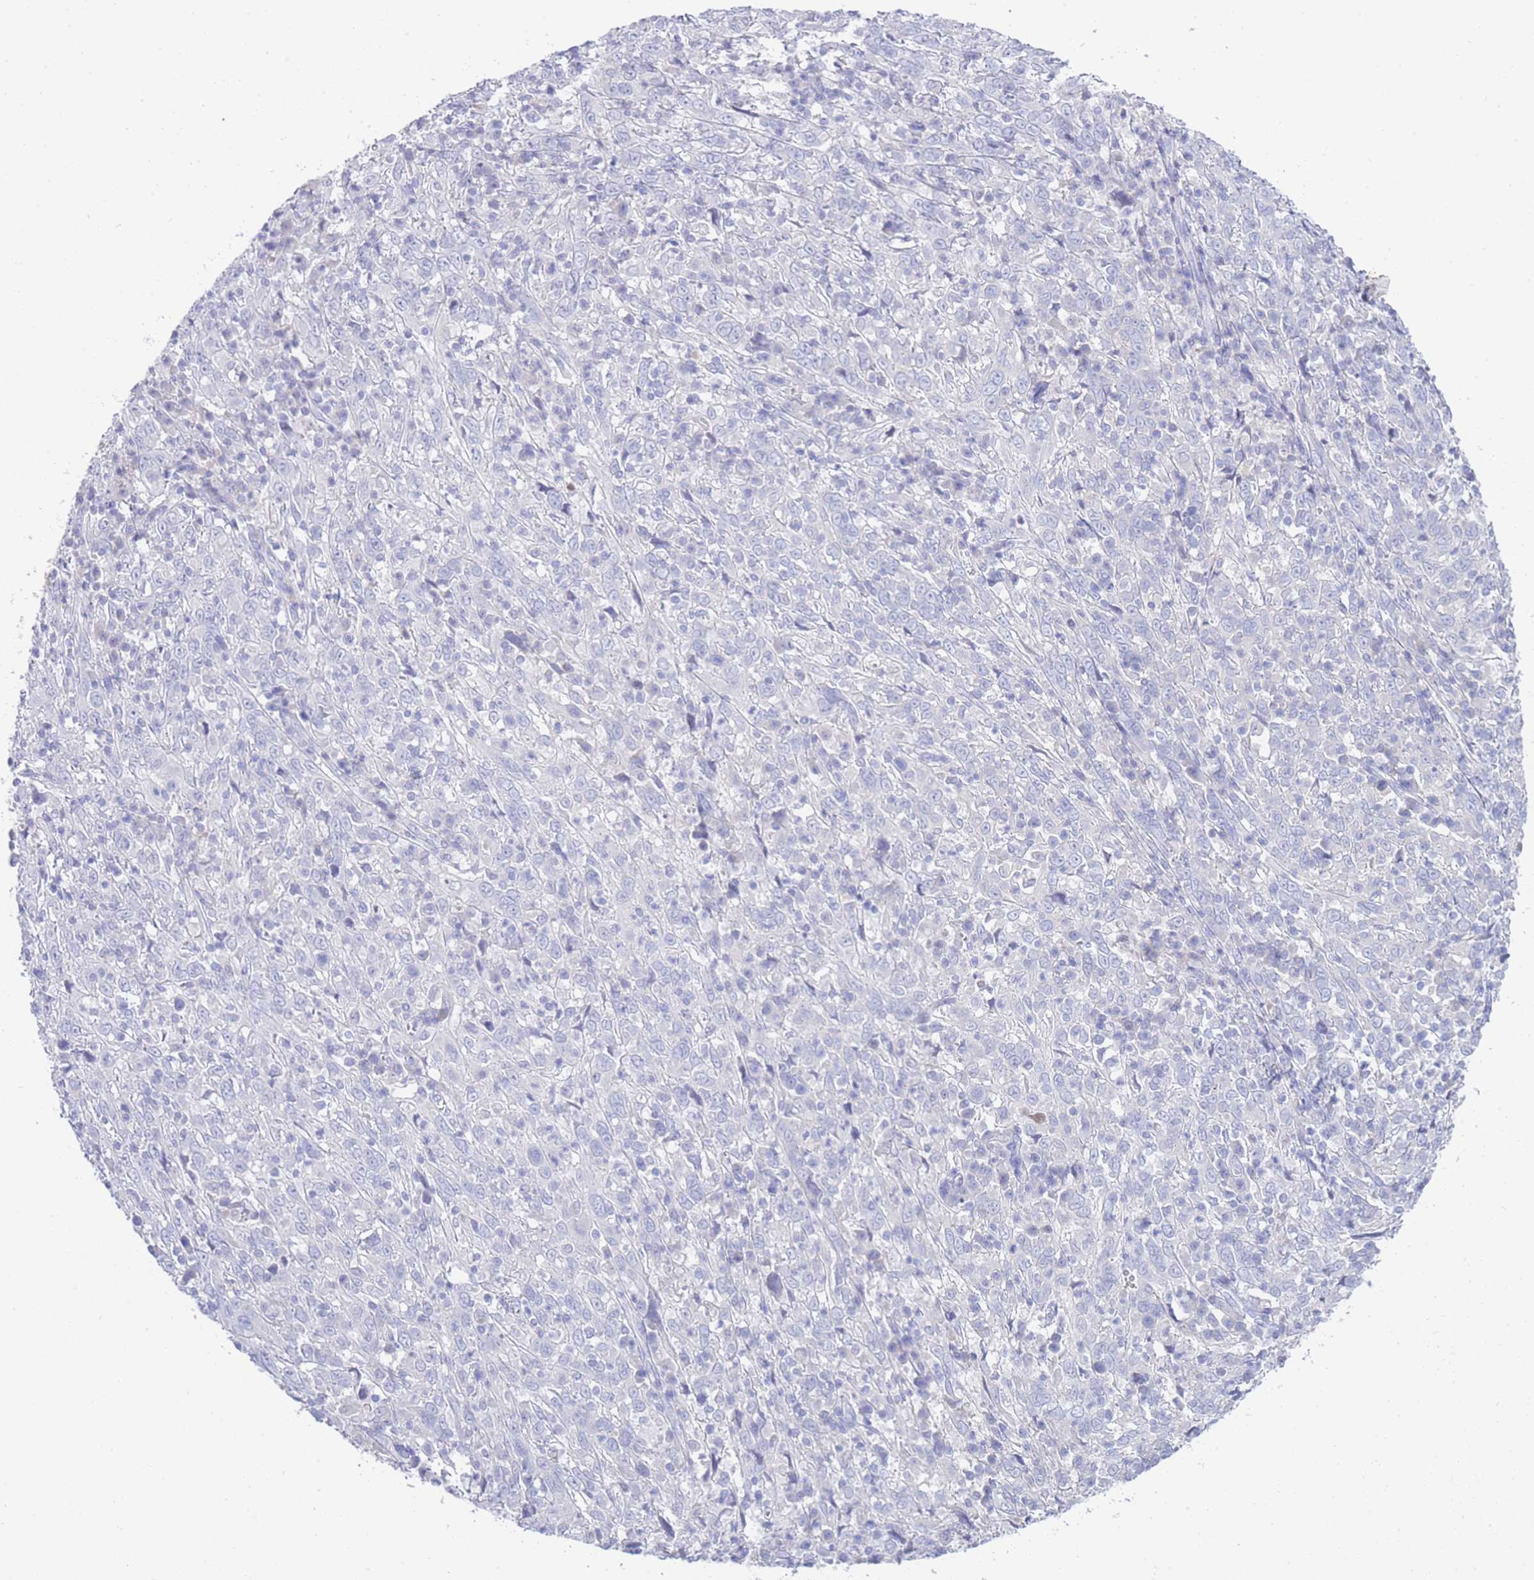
{"staining": {"intensity": "negative", "quantity": "none", "location": "none"}, "tissue": "cervical cancer", "cell_type": "Tumor cells", "image_type": "cancer", "snomed": [{"axis": "morphology", "description": "Squamous cell carcinoma, NOS"}, {"axis": "topography", "description": "Cervix"}], "caption": "The micrograph displays no significant staining in tumor cells of squamous cell carcinoma (cervical).", "gene": "LRRC37A", "patient": {"sex": "female", "age": 46}}